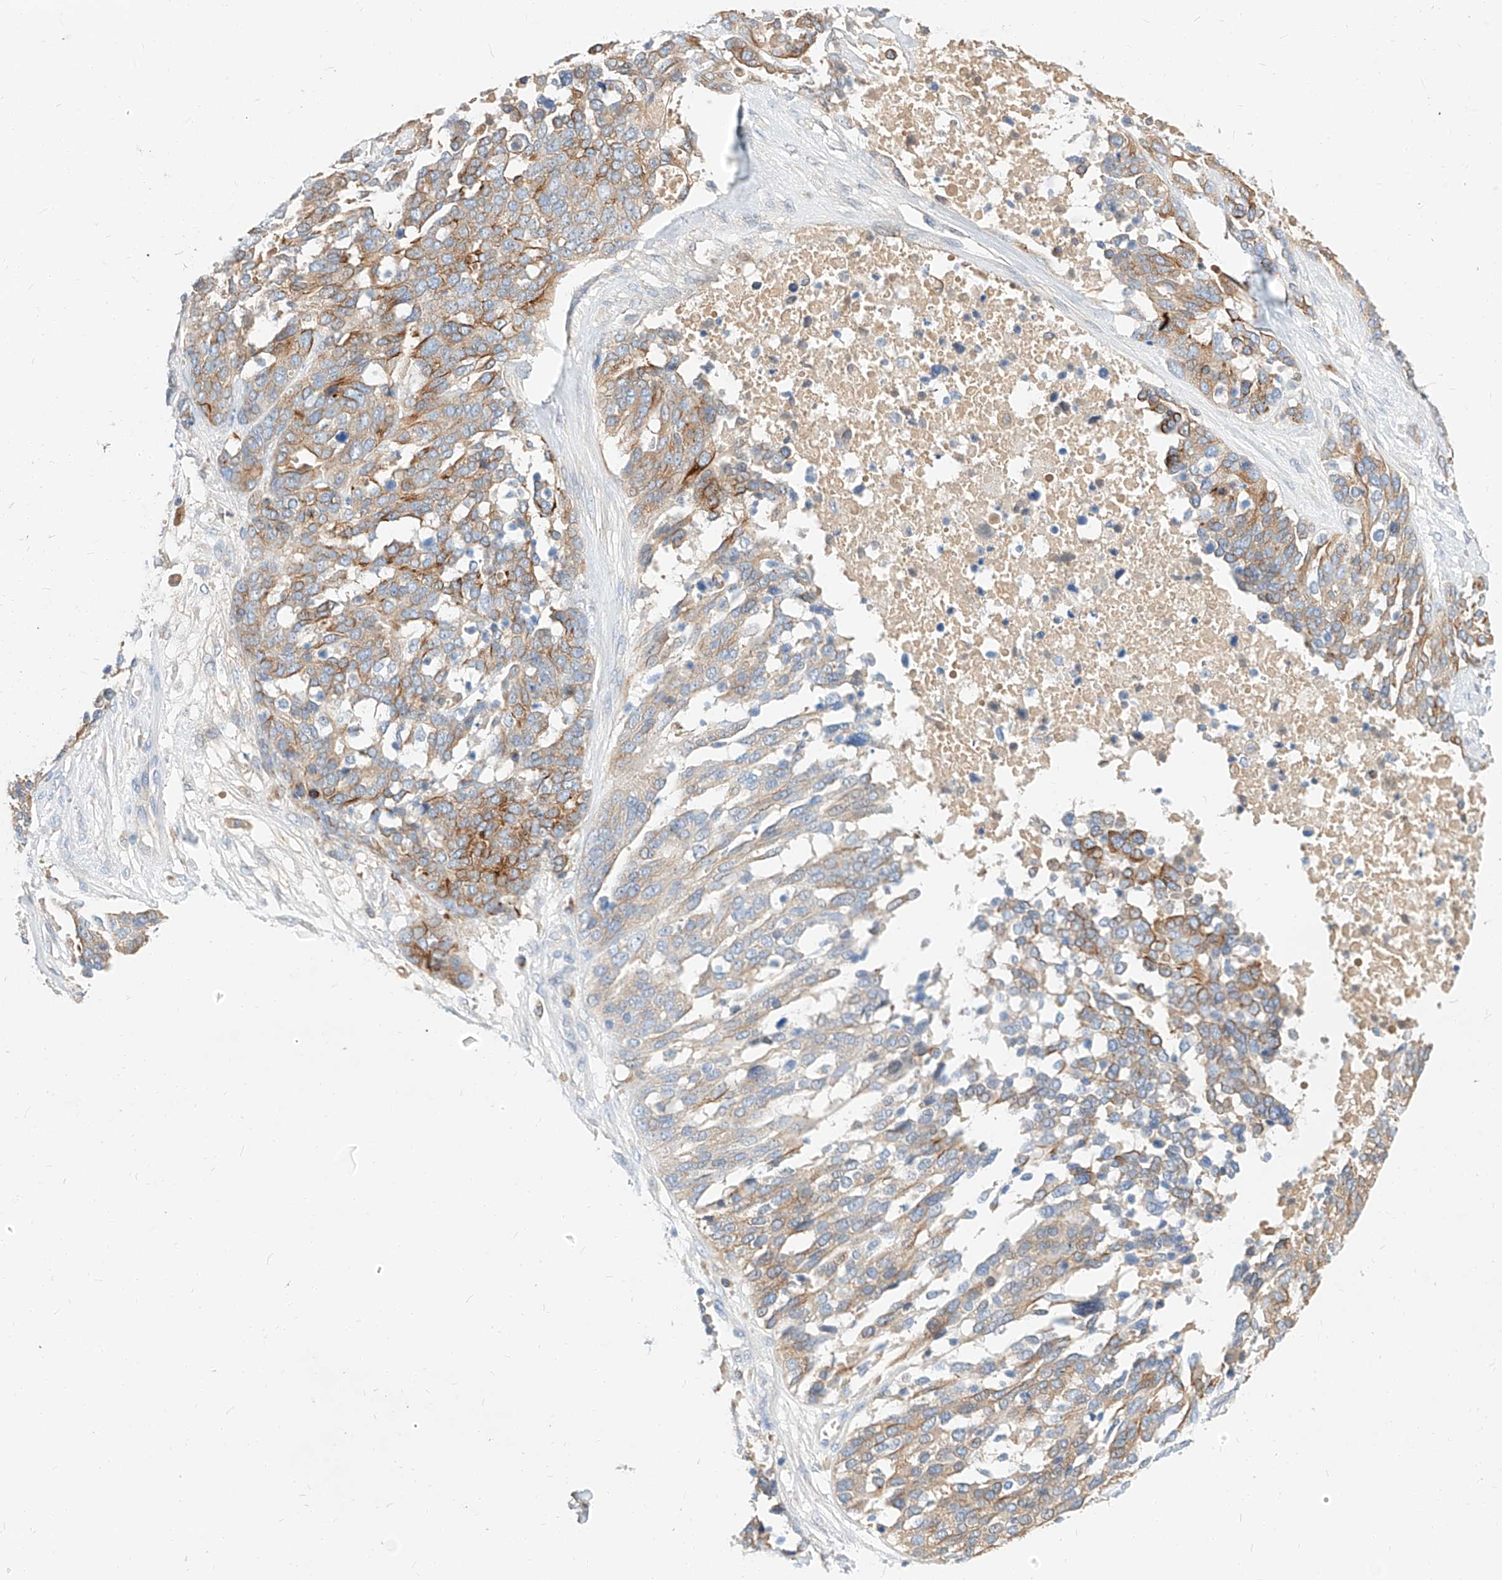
{"staining": {"intensity": "moderate", "quantity": ">75%", "location": "cytoplasmic/membranous"}, "tissue": "ovarian cancer", "cell_type": "Tumor cells", "image_type": "cancer", "snomed": [{"axis": "morphology", "description": "Cystadenocarcinoma, serous, NOS"}, {"axis": "topography", "description": "Ovary"}], "caption": "Immunohistochemistry (IHC) micrograph of human ovarian cancer (serous cystadenocarcinoma) stained for a protein (brown), which displays medium levels of moderate cytoplasmic/membranous staining in about >75% of tumor cells.", "gene": "MAP7", "patient": {"sex": "female", "age": 44}}